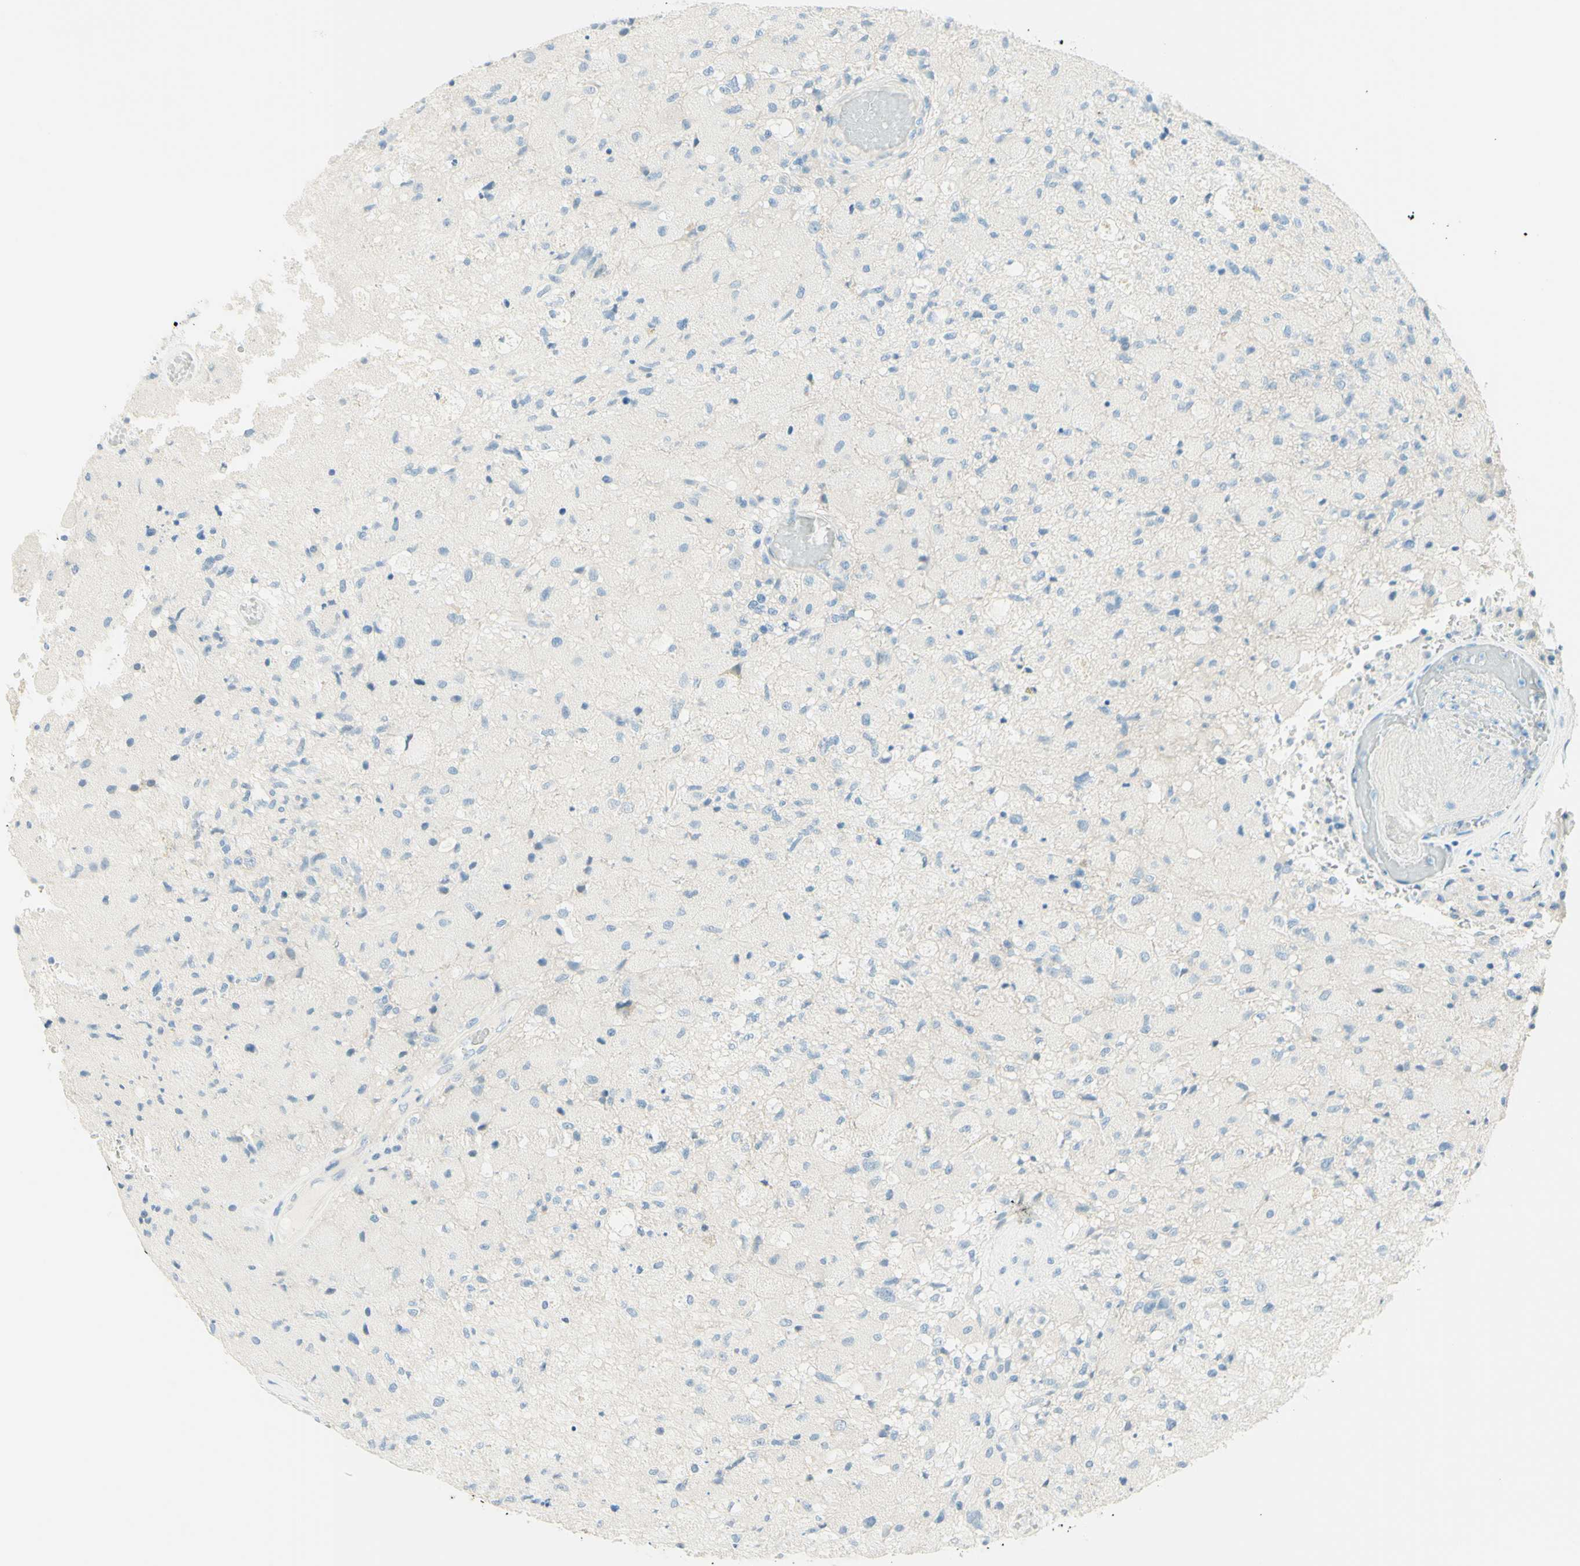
{"staining": {"intensity": "negative", "quantity": "none", "location": "none"}, "tissue": "glioma", "cell_type": "Tumor cells", "image_type": "cancer", "snomed": [{"axis": "morphology", "description": "Normal tissue, NOS"}, {"axis": "morphology", "description": "Glioma, malignant, High grade"}, {"axis": "topography", "description": "Cerebral cortex"}], "caption": "This is a histopathology image of IHC staining of glioma, which shows no expression in tumor cells.", "gene": "TMEM132D", "patient": {"sex": "male", "age": 77}}